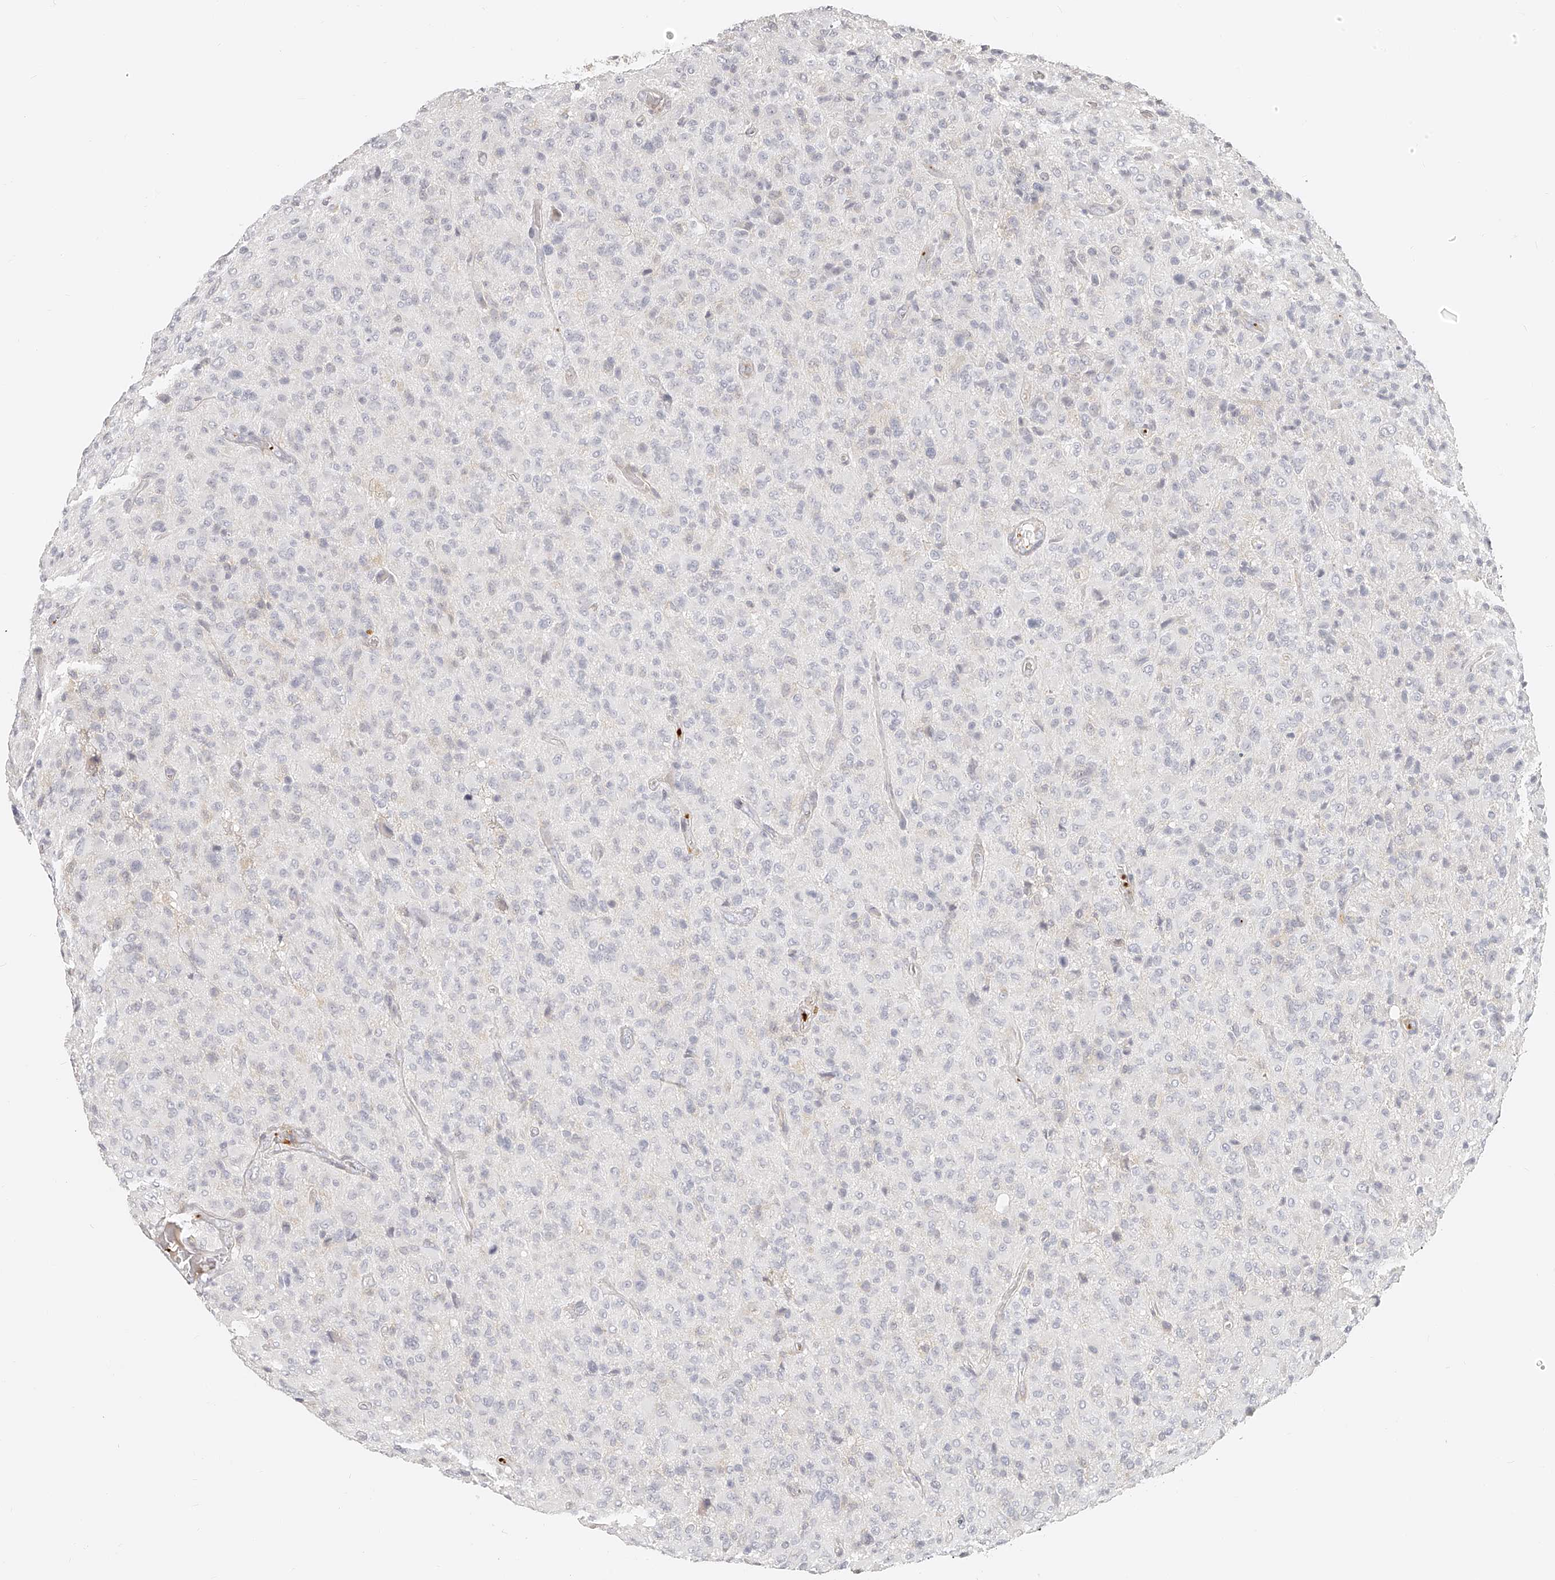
{"staining": {"intensity": "negative", "quantity": "none", "location": "none"}, "tissue": "glioma", "cell_type": "Tumor cells", "image_type": "cancer", "snomed": [{"axis": "morphology", "description": "Glioma, malignant, High grade"}, {"axis": "topography", "description": "Brain"}], "caption": "High-grade glioma (malignant) was stained to show a protein in brown. There is no significant staining in tumor cells.", "gene": "ITGB3", "patient": {"sex": "female", "age": 57}}